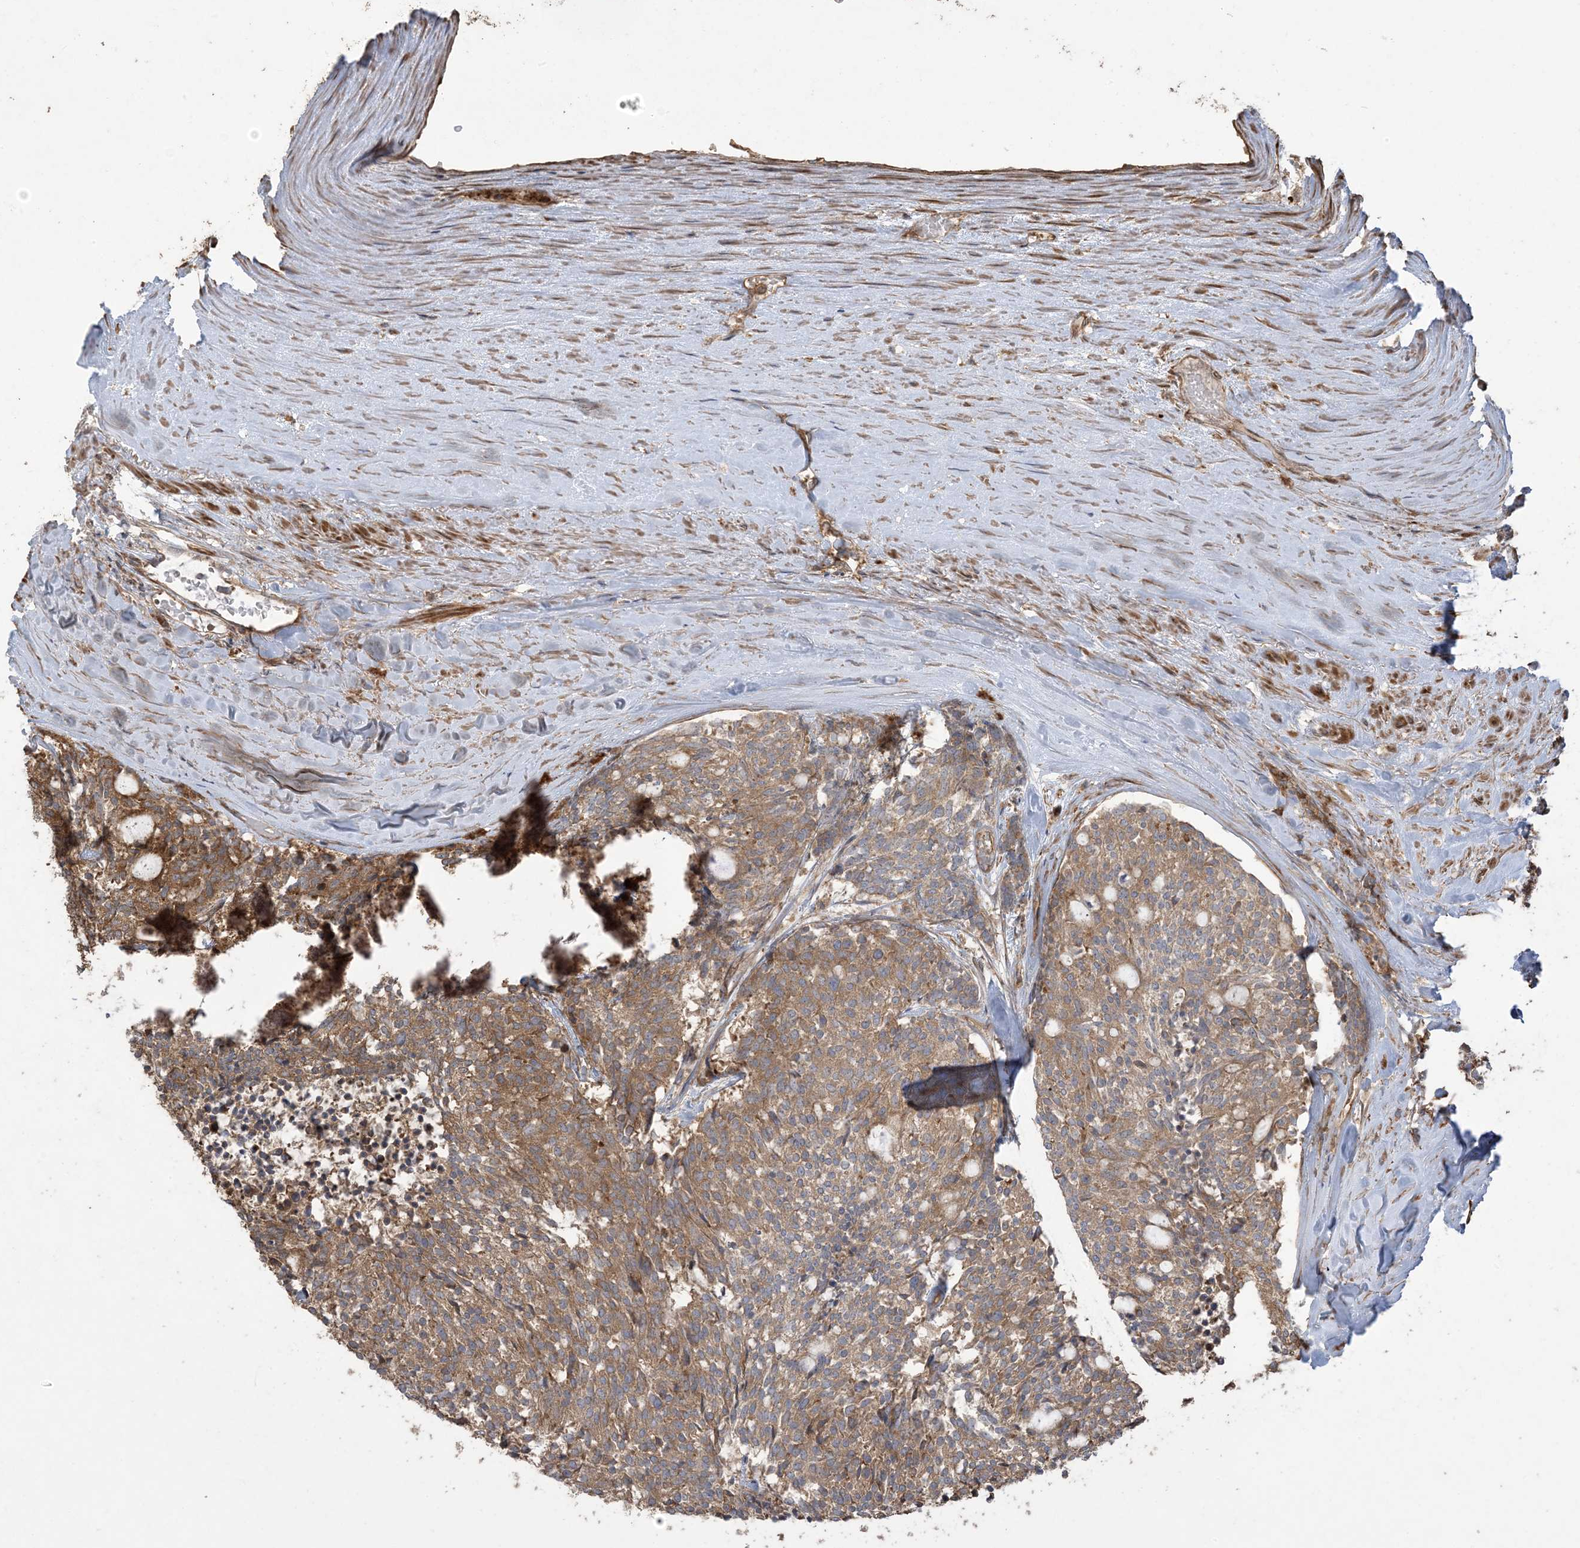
{"staining": {"intensity": "moderate", "quantity": ">75%", "location": "cytoplasmic/membranous"}, "tissue": "carcinoid", "cell_type": "Tumor cells", "image_type": "cancer", "snomed": [{"axis": "morphology", "description": "Carcinoid, malignant, NOS"}, {"axis": "topography", "description": "Pancreas"}], "caption": "This image displays immunohistochemistry staining of malignant carcinoid, with medium moderate cytoplasmic/membranous expression in approximately >75% of tumor cells.", "gene": "KLHL18", "patient": {"sex": "female", "age": 54}}